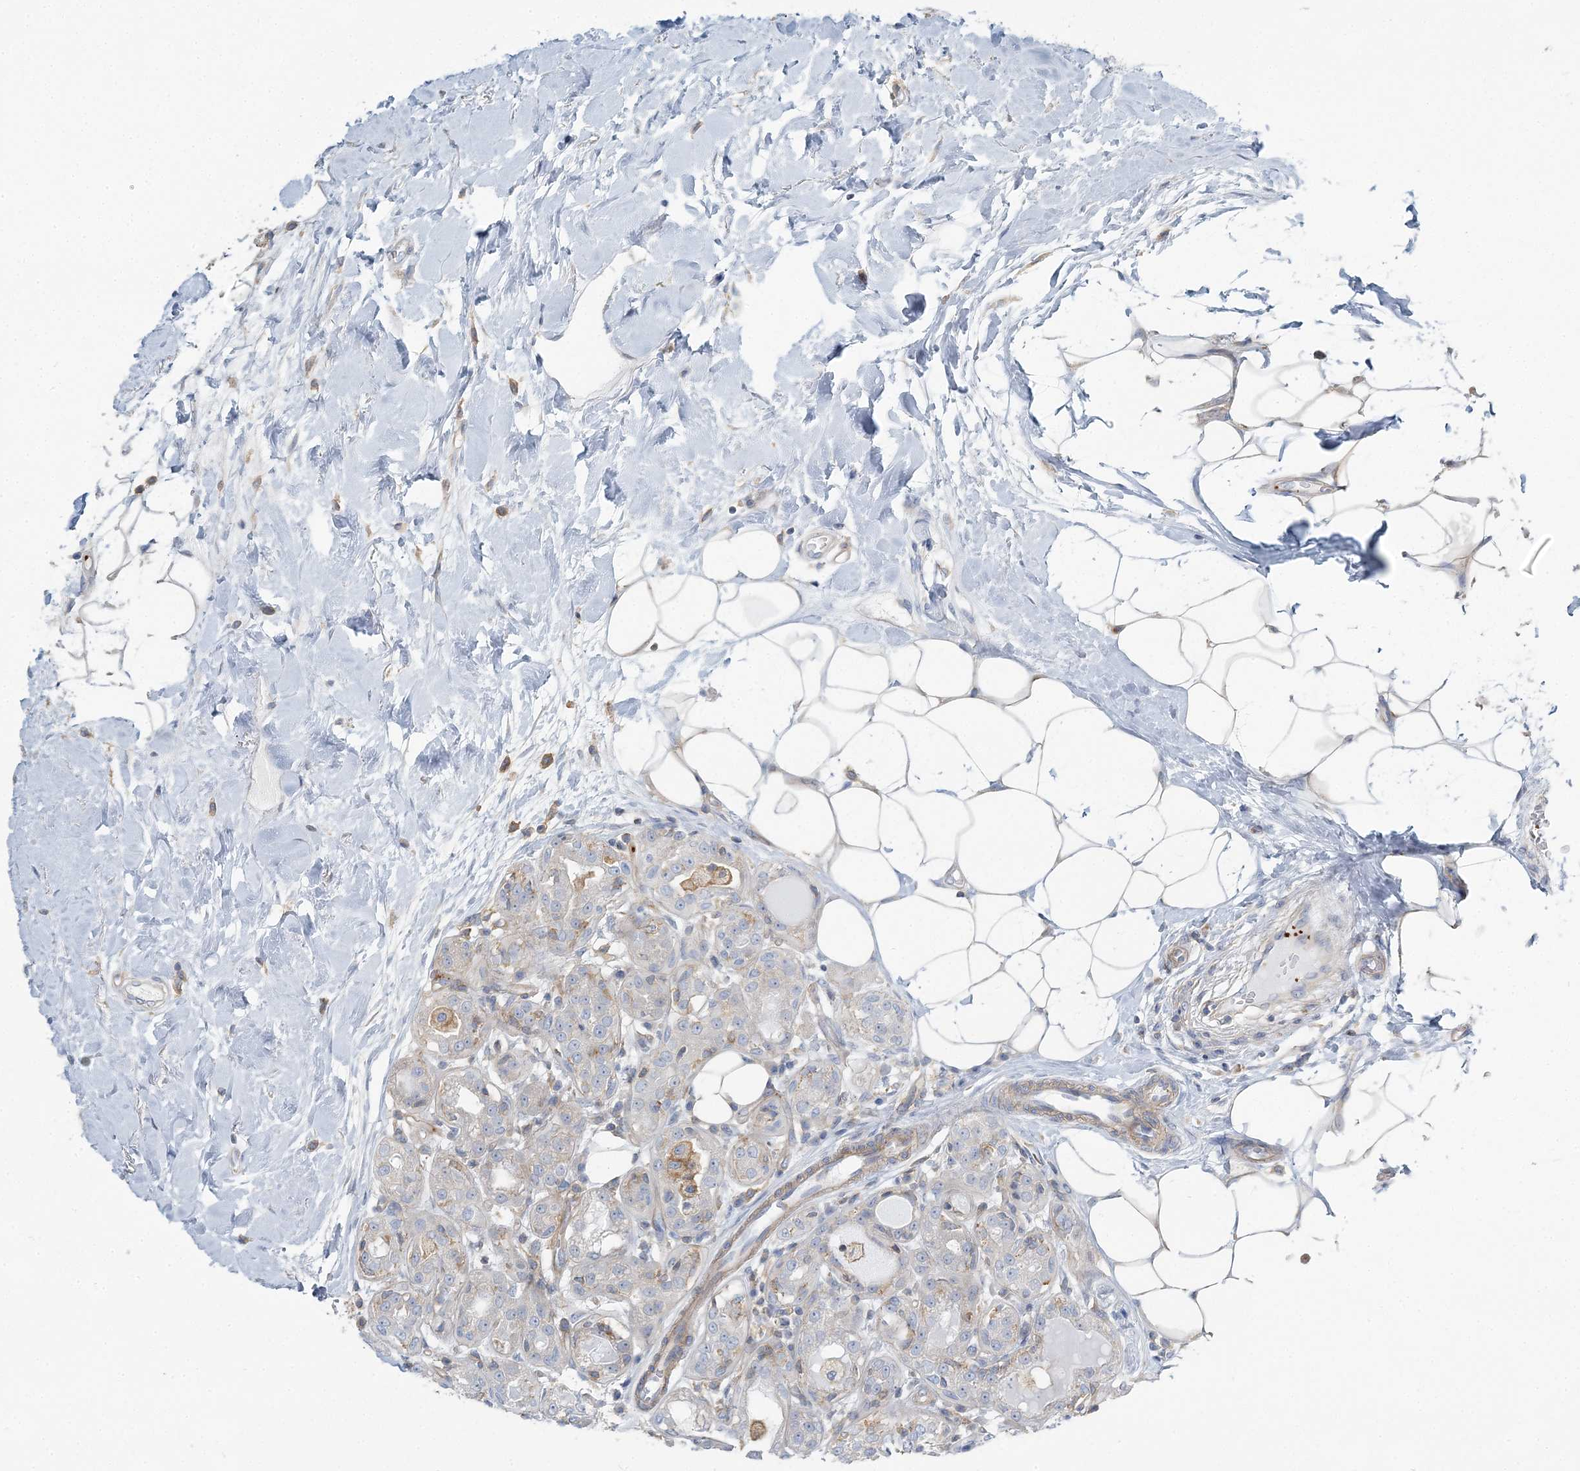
{"staining": {"intensity": "weak", "quantity": "<25%", "location": "cytoplasmic/membranous"}, "tissue": "breast cancer", "cell_type": "Tumor cells", "image_type": "cancer", "snomed": [{"axis": "morphology", "description": "Duct carcinoma"}, {"axis": "topography", "description": "Breast"}], "caption": "This is an IHC image of breast cancer. There is no staining in tumor cells.", "gene": "CUEDC2", "patient": {"sex": "female", "age": 27}}